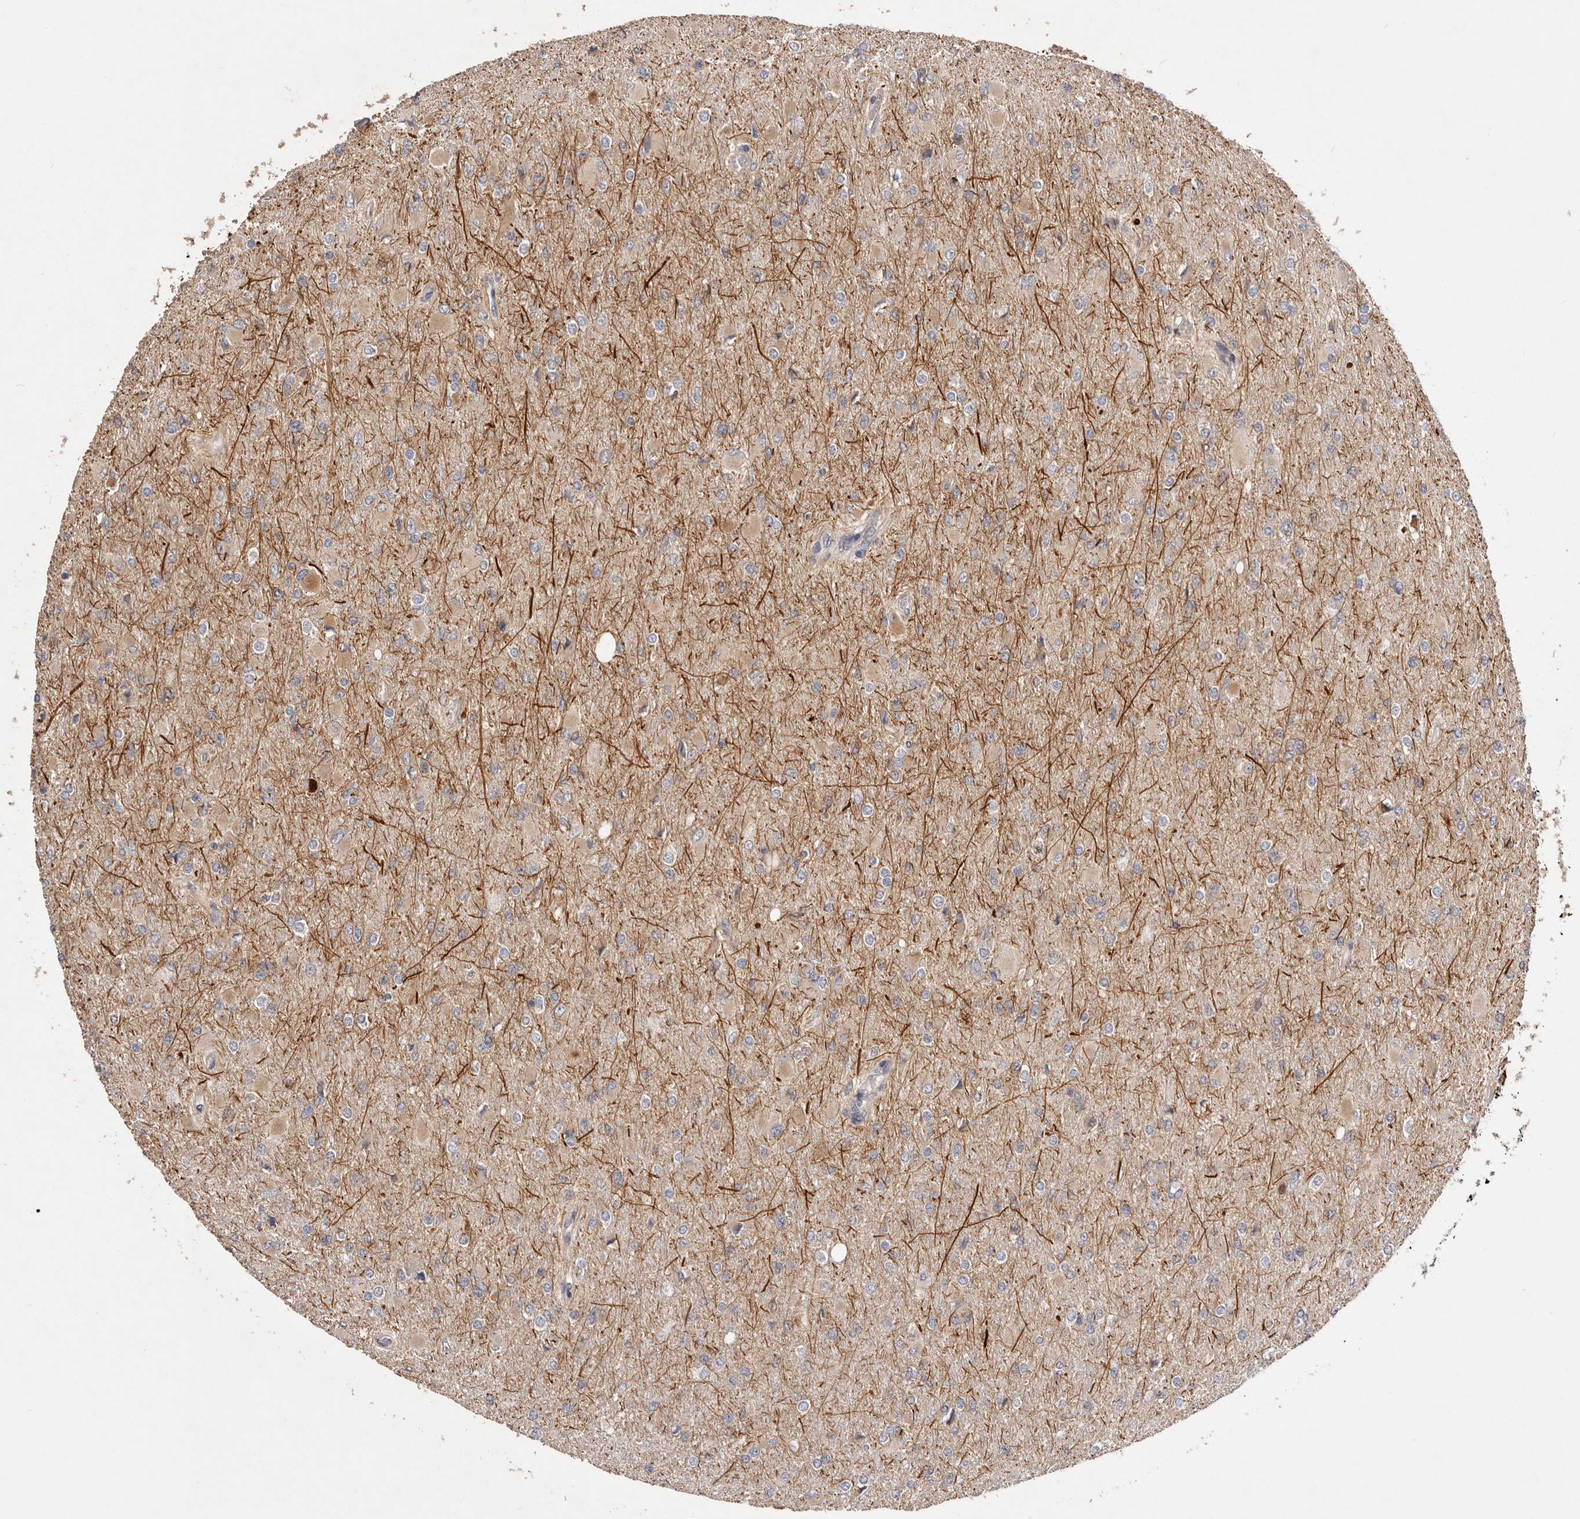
{"staining": {"intensity": "weak", "quantity": "25%-75%", "location": "cytoplasmic/membranous"}, "tissue": "glioma", "cell_type": "Tumor cells", "image_type": "cancer", "snomed": [{"axis": "morphology", "description": "Glioma, malignant, High grade"}, {"axis": "topography", "description": "Cerebral cortex"}], "caption": "Protein expression analysis of human malignant high-grade glioma reveals weak cytoplasmic/membranous positivity in about 25%-75% of tumor cells.", "gene": "DOP1A", "patient": {"sex": "female", "age": 36}}